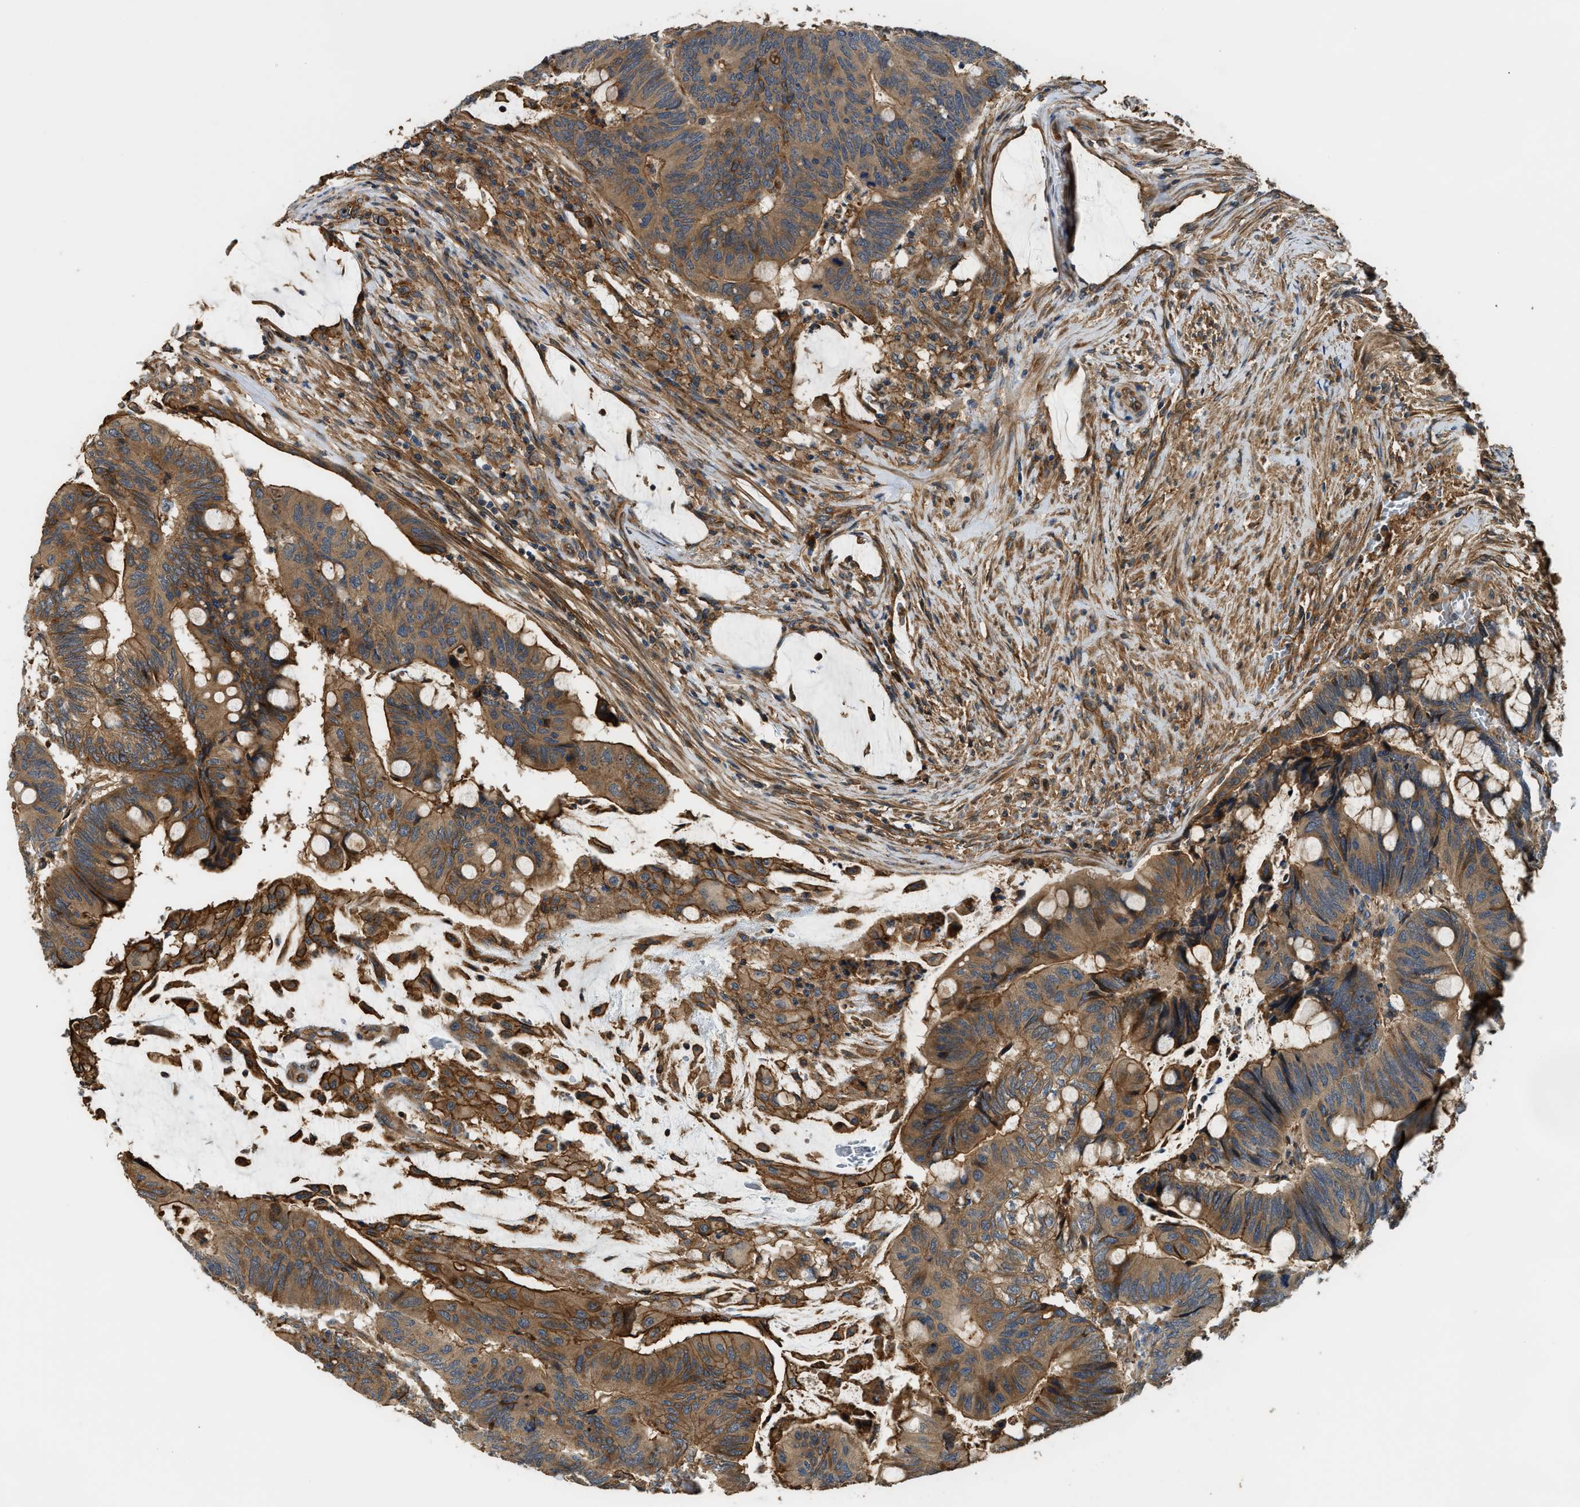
{"staining": {"intensity": "strong", "quantity": ">75%", "location": "cytoplasmic/membranous"}, "tissue": "colorectal cancer", "cell_type": "Tumor cells", "image_type": "cancer", "snomed": [{"axis": "morphology", "description": "Normal tissue, NOS"}, {"axis": "morphology", "description": "Adenocarcinoma, NOS"}, {"axis": "topography", "description": "Rectum"}, {"axis": "topography", "description": "Peripheral nerve tissue"}], "caption": "Colorectal cancer stained with immunohistochemistry shows strong cytoplasmic/membranous expression in about >75% of tumor cells. (IHC, brightfield microscopy, high magnification).", "gene": "DDHD2", "patient": {"sex": "male", "age": 92}}